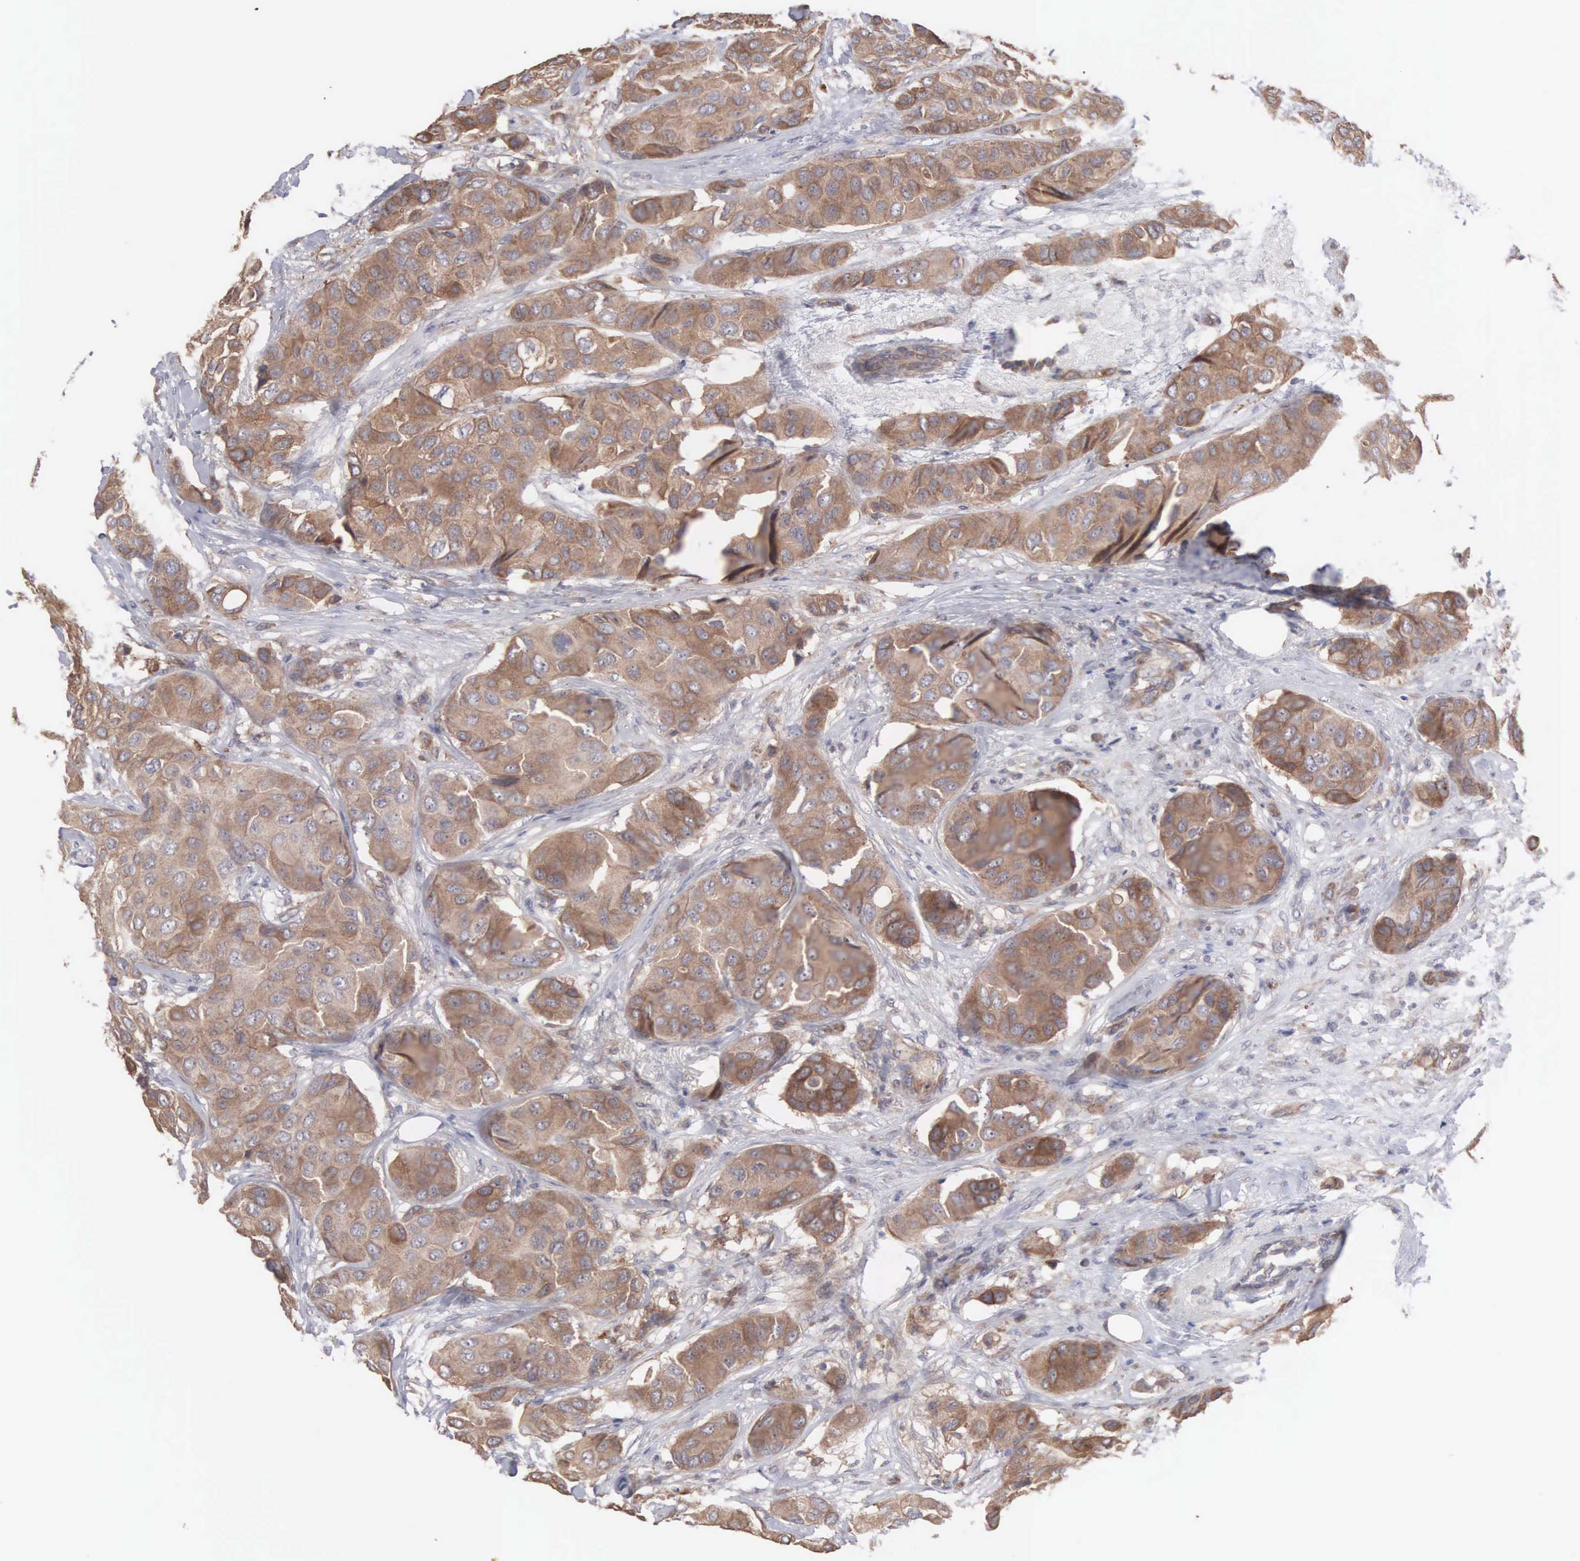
{"staining": {"intensity": "moderate", "quantity": ">75%", "location": "cytoplasmic/membranous"}, "tissue": "breast cancer", "cell_type": "Tumor cells", "image_type": "cancer", "snomed": [{"axis": "morphology", "description": "Duct carcinoma"}, {"axis": "topography", "description": "Breast"}], "caption": "Immunohistochemical staining of human invasive ductal carcinoma (breast) exhibits medium levels of moderate cytoplasmic/membranous protein staining in approximately >75% of tumor cells. The staining is performed using DAB (3,3'-diaminobenzidine) brown chromogen to label protein expression. The nuclei are counter-stained blue using hematoxylin.", "gene": "INF2", "patient": {"sex": "female", "age": 68}}